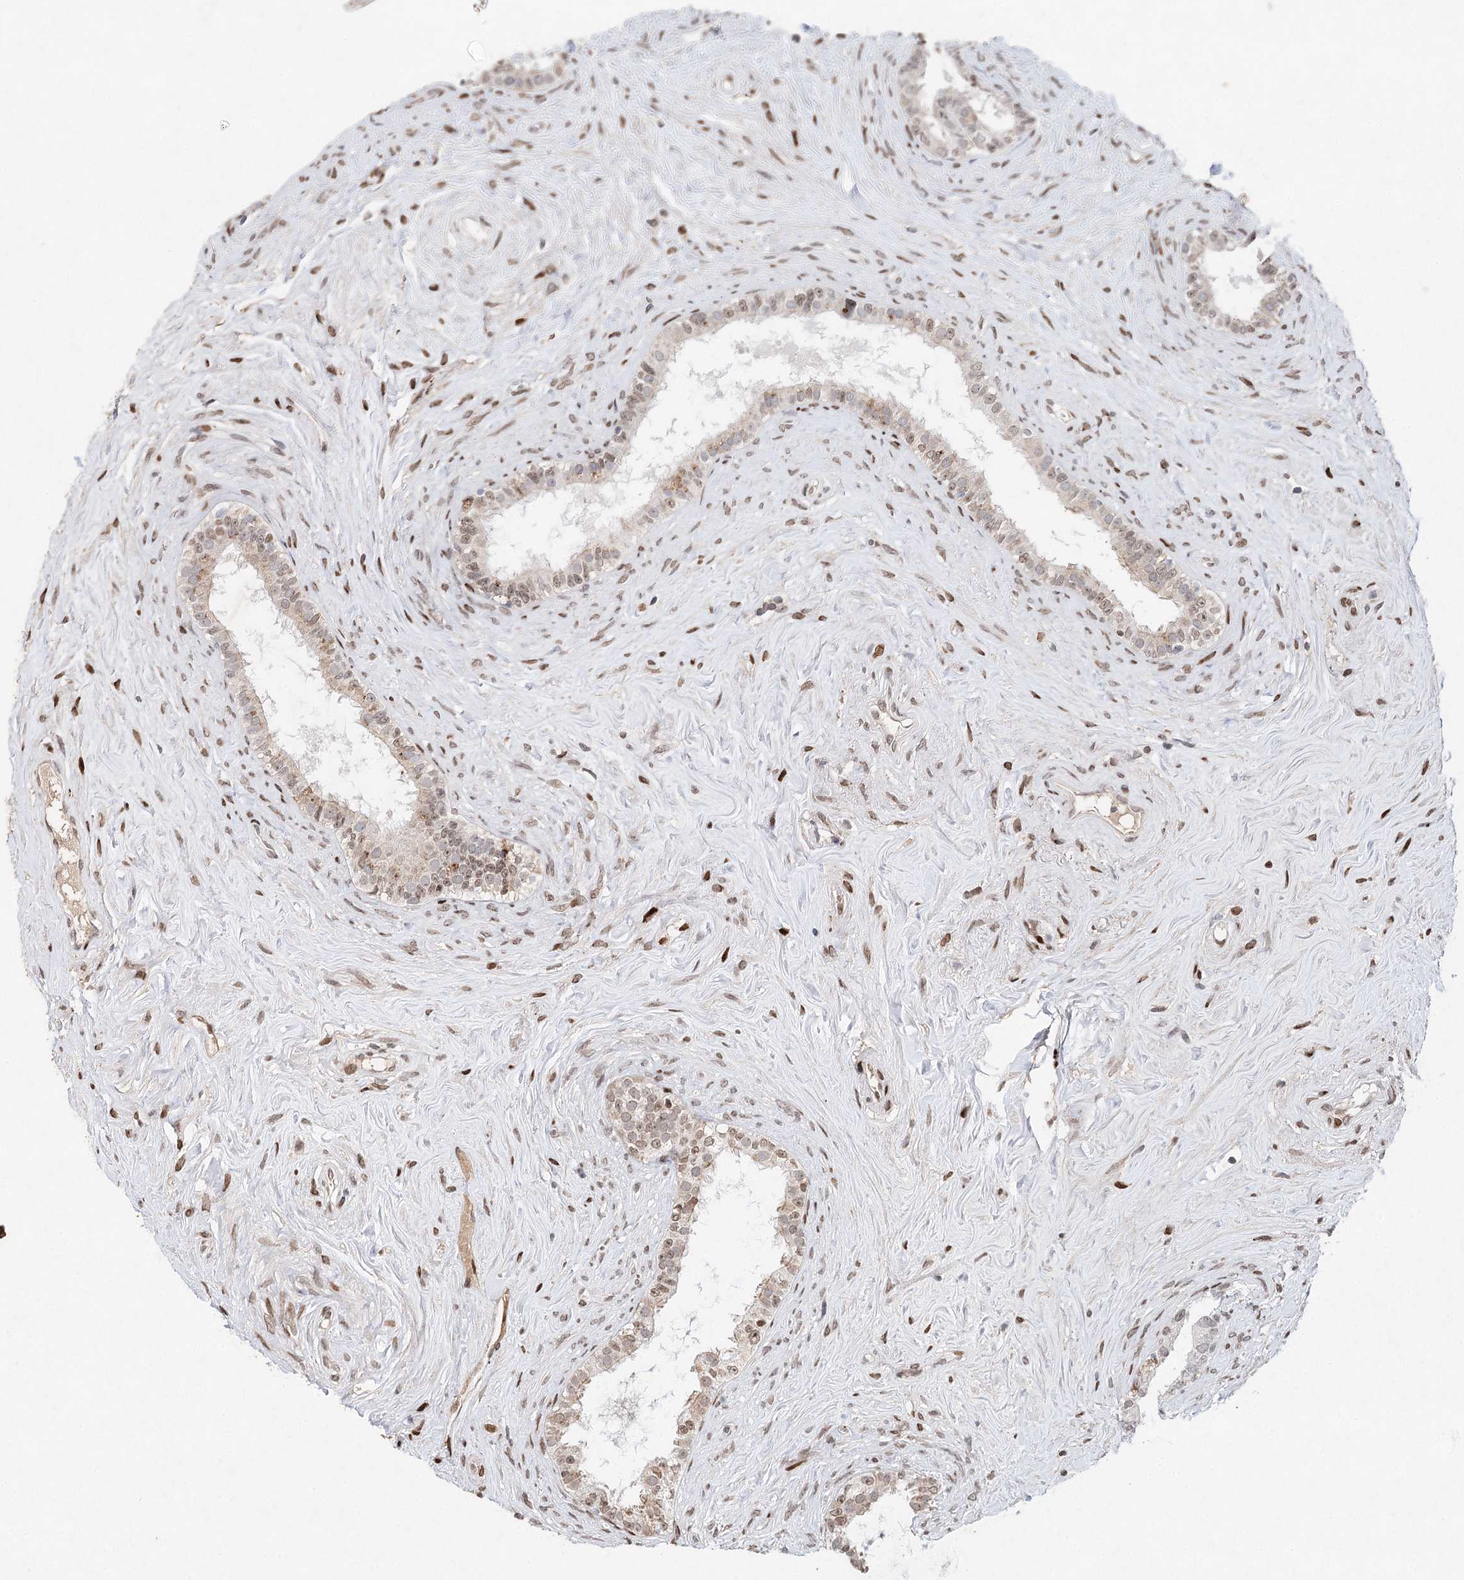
{"staining": {"intensity": "moderate", "quantity": "25%-75%", "location": "nuclear"}, "tissue": "epididymis", "cell_type": "Glandular cells", "image_type": "normal", "snomed": [{"axis": "morphology", "description": "Normal tissue, NOS"}, {"axis": "topography", "description": "Epididymis"}], "caption": "The micrograph shows staining of benign epididymis, revealing moderate nuclear protein expression (brown color) within glandular cells.", "gene": "FRMD4A", "patient": {"sex": "male", "age": 84}}